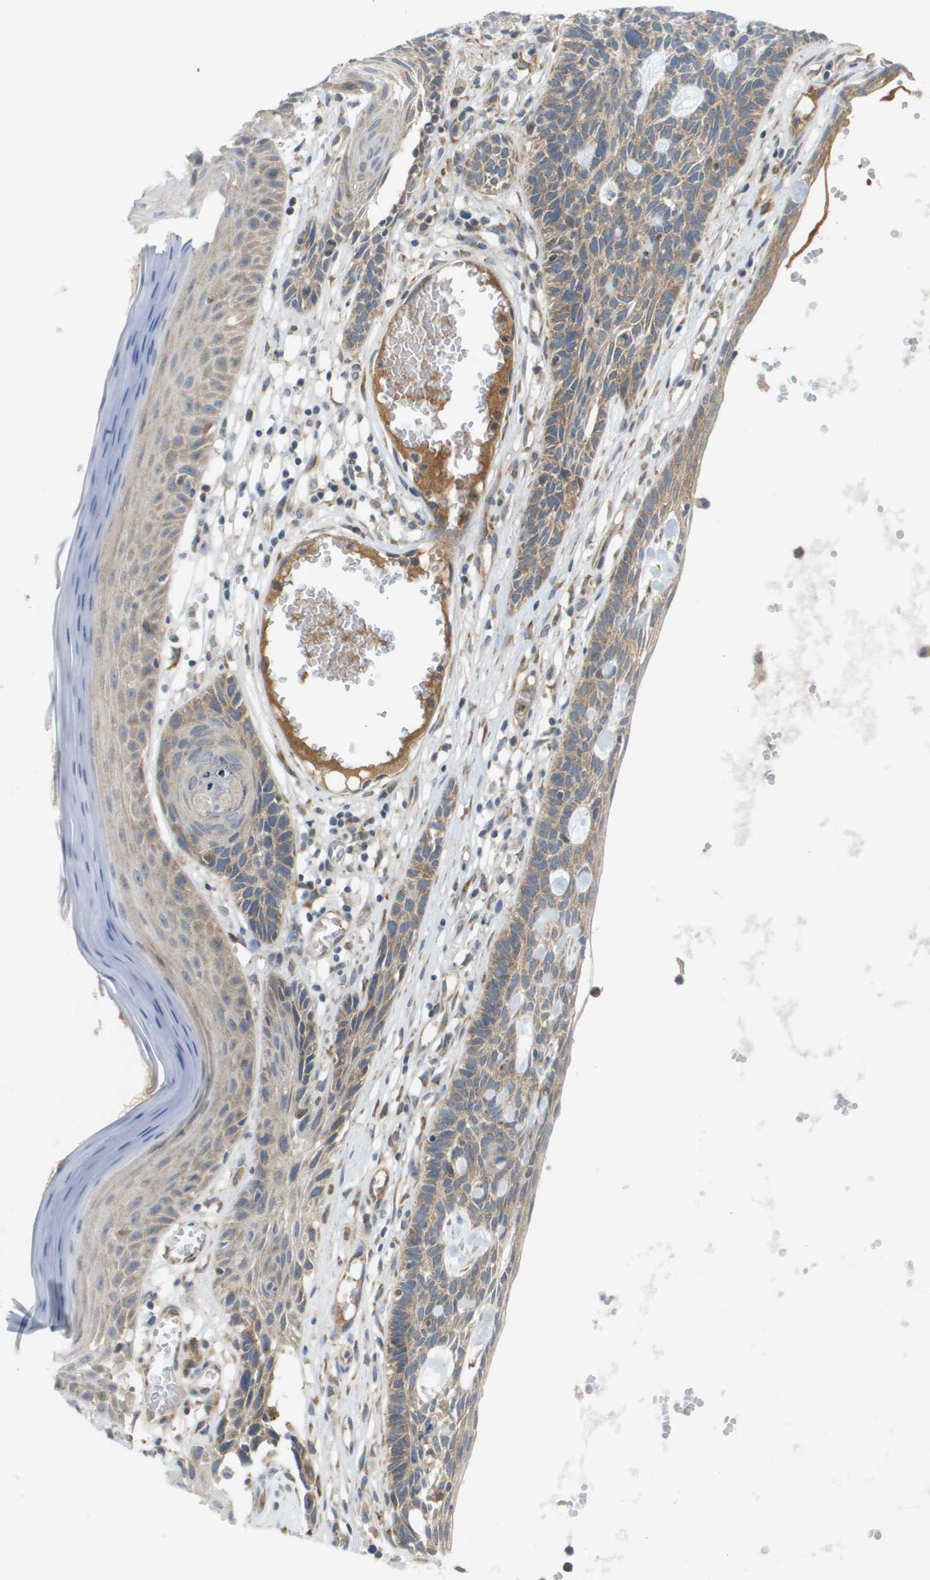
{"staining": {"intensity": "weak", "quantity": ">75%", "location": "cytoplasmic/membranous"}, "tissue": "skin cancer", "cell_type": "Tumor cells", "image_type": "cancer", "snomed": [{"axis": "morphology", "description": "Basal cell carcinoma"}, {"axis": "topography", "description": "Skin"}], "caption": "Protein expression analysis of human basal cell carcinoma (skin) reveals weak cytoplasmic/membranous positivity in approximately >75% of tumor cells. The protein is shown in brown color, while the nuclei are stained blue.", "gene": "PROC", "patient": {"sex": "male", "age": 67}}